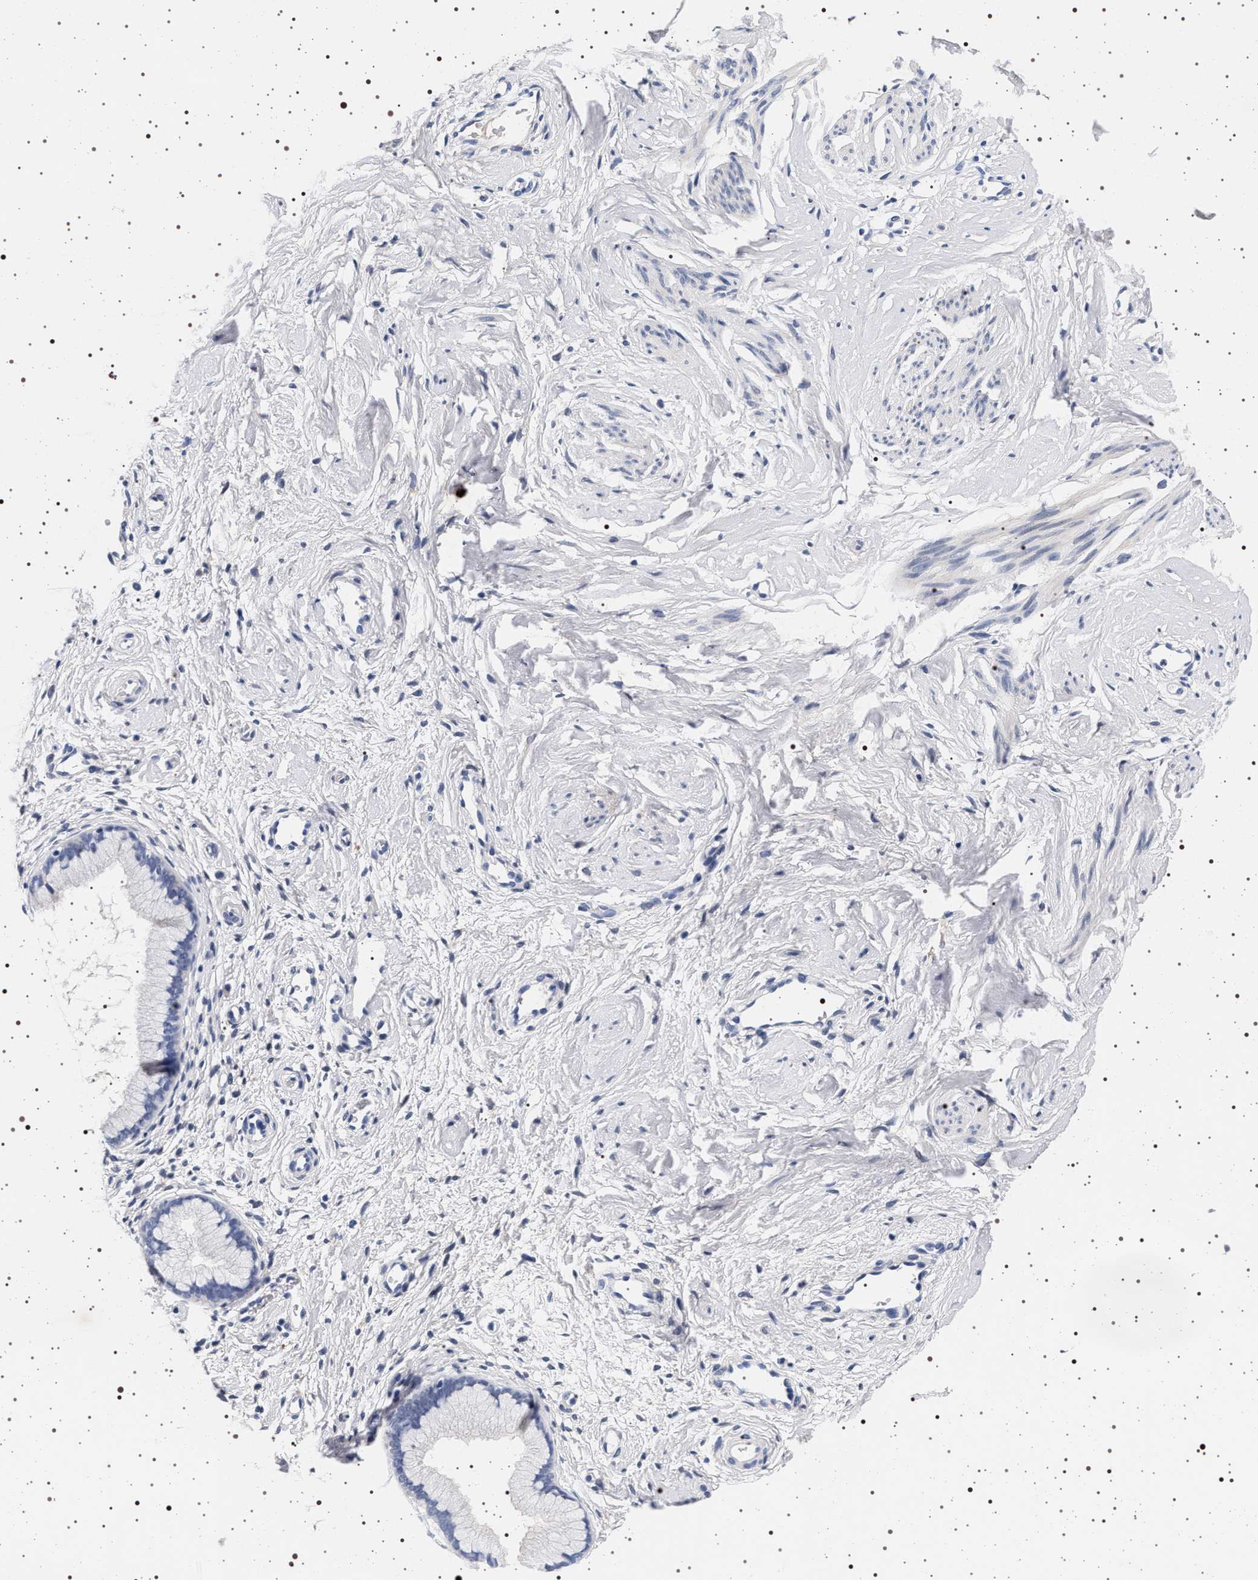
{"staining": {"intensity": "negative", "quantity": "none", "location": "none"}, "tissue": "cervix", "cell_type": "Glandular cells", "image_type": "normal", "snomed": [{"axis": "morphology", "description": "Normal tissue, NOS"}, {"axis": "topography", "description": "Cervix"}], "caption": "Immunohistochemical staining of normal cervix demonstrates no significant expression in glandular cells.", "gene": "MAPK10", "patient": {"sex": "female", "age": 65}}